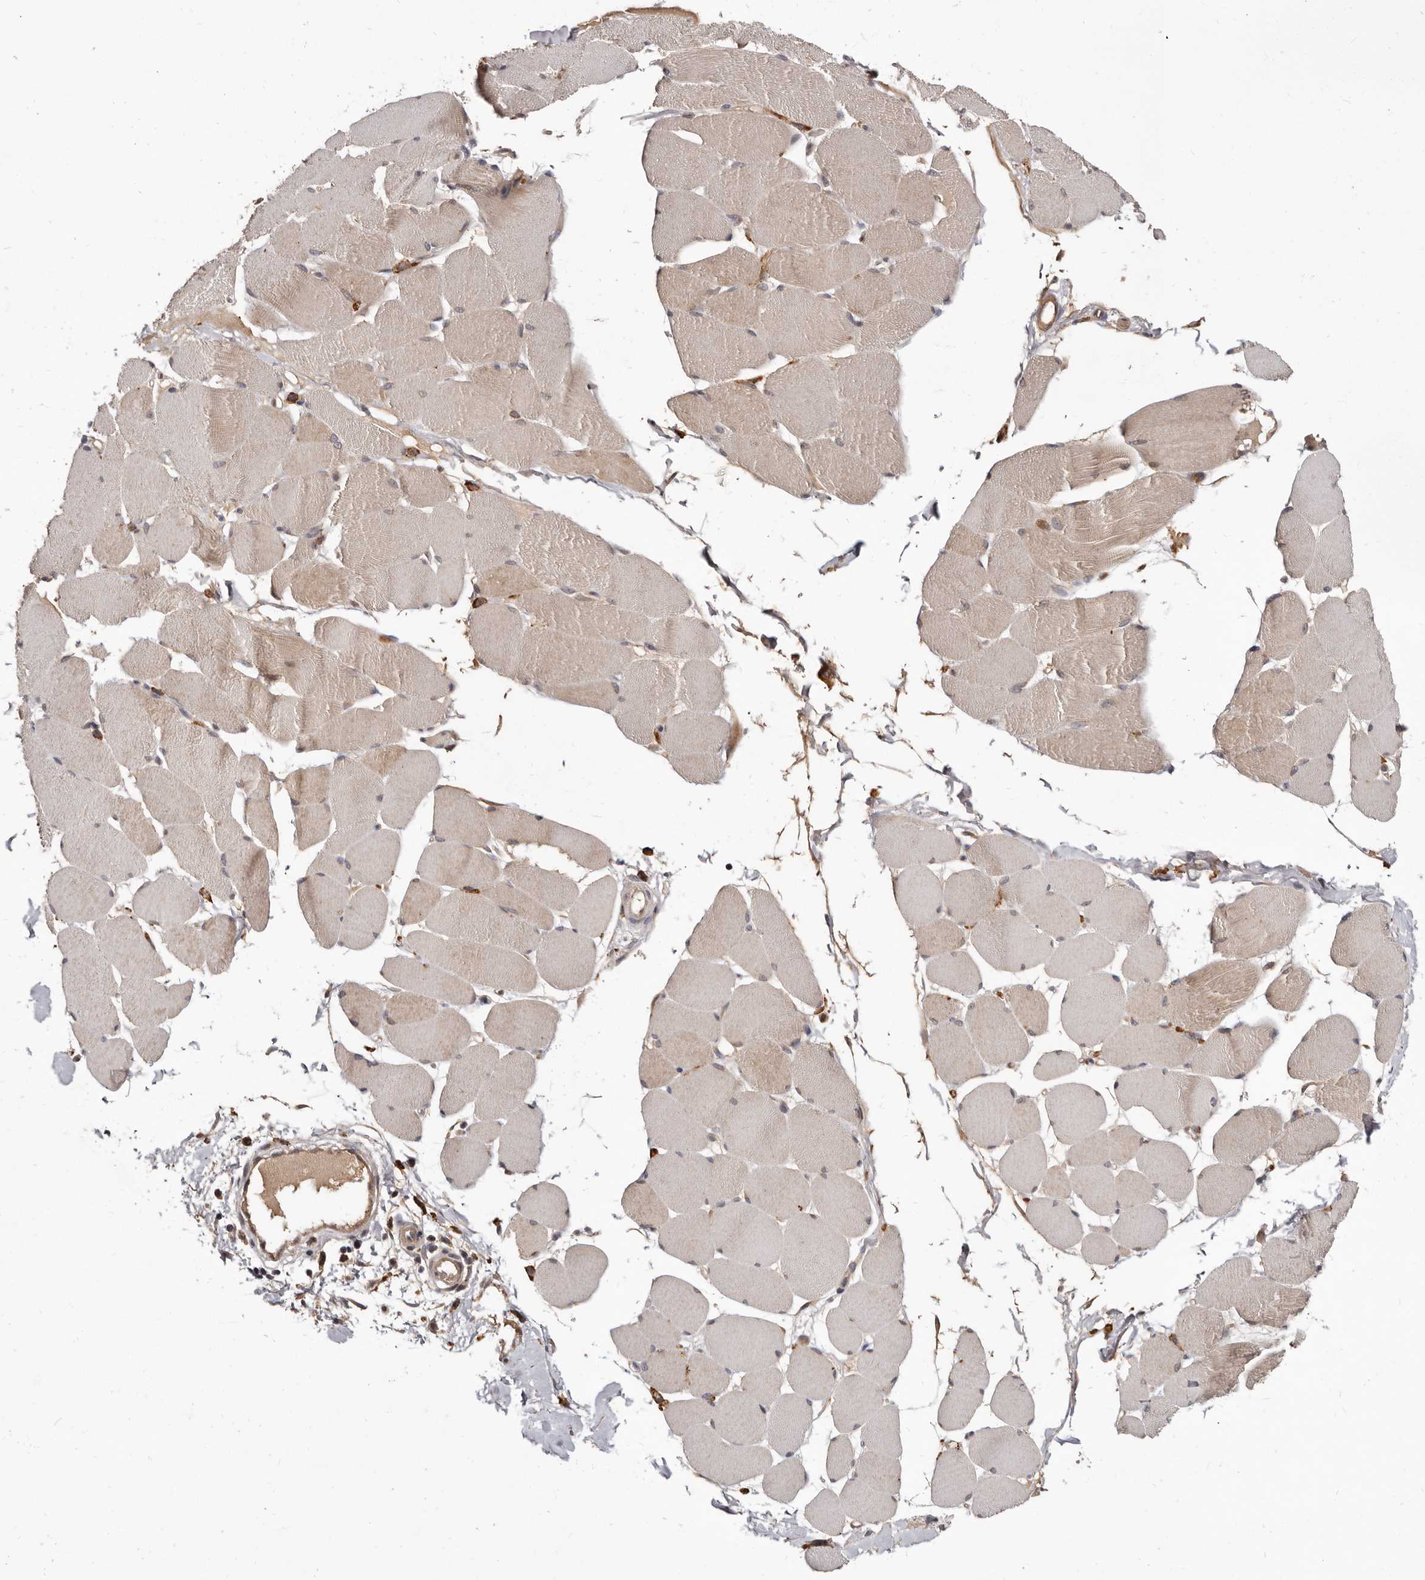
{"staining": {"intensity": "weak", "quantity": "25%-75%", "location": "cytoplasmic/membranous"}, "tissue": "skeletal muscle", "cell_type": "Myocytes", "image_type": "normal", "snomed": [{"axis": "morphology", "description": "Normal tissue, NOS"}, {"axis": "topography", "description": "Skin"}, {"axis": "topography", "description": "Skeletal muscle"}], "caption": "Immunohistochemical staining of benign human skeletal muscle displays weak cytoplasmic/membranous protein positivity in approximately 25%-75% of myocytes. The staining was performed using DAB to visualize the protein expression in brown, while the nuclei were stained in blue with hematoxylin (Magnification: 20x).", "gene": "INAVA", "patient": {"sex": "male", "age": 83}}